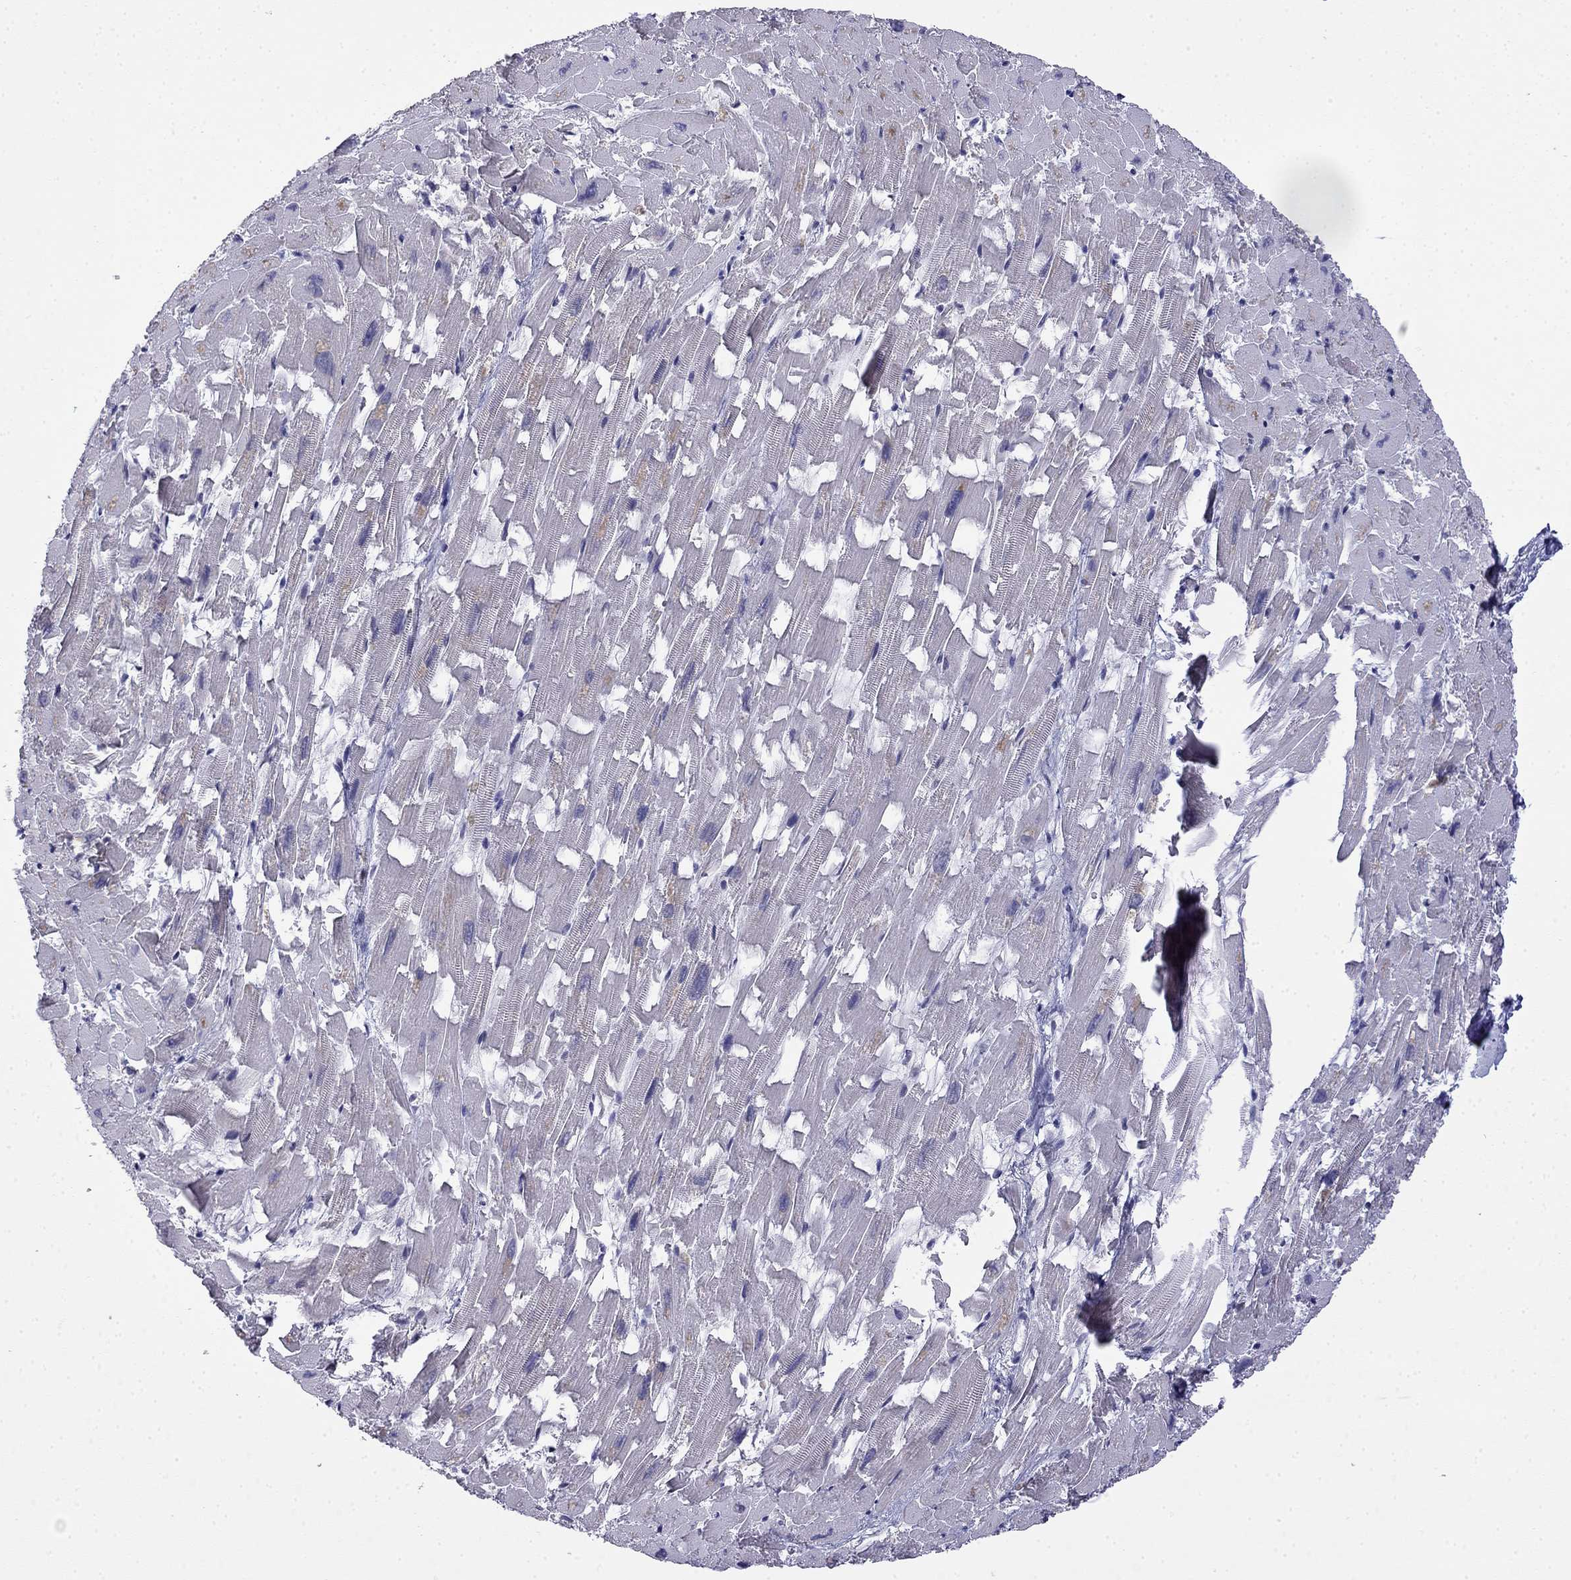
{"staining": {"intensity": "negative", "quantity": "none", "location": "none"}, "tissue": "heart muscle", "cell_type": "Cardiomyocytes", "image_type": "normal", "snomed": [{"axis": "morphology", "description": "Normal tissue, NOS"}, {"axis": "topography", "description": "Heart"}], "caption": "A photomicrograph of heart muscle stained for a protein reveals no brown staining in cardiomyocytes. (Brightfield microscopy of DAB (3,3'-diaminobenzidine) immunohistochemistry (IHC) at high magnification).", "gene": "PRR18", "patient": {"sex": "female", "age": 64}}